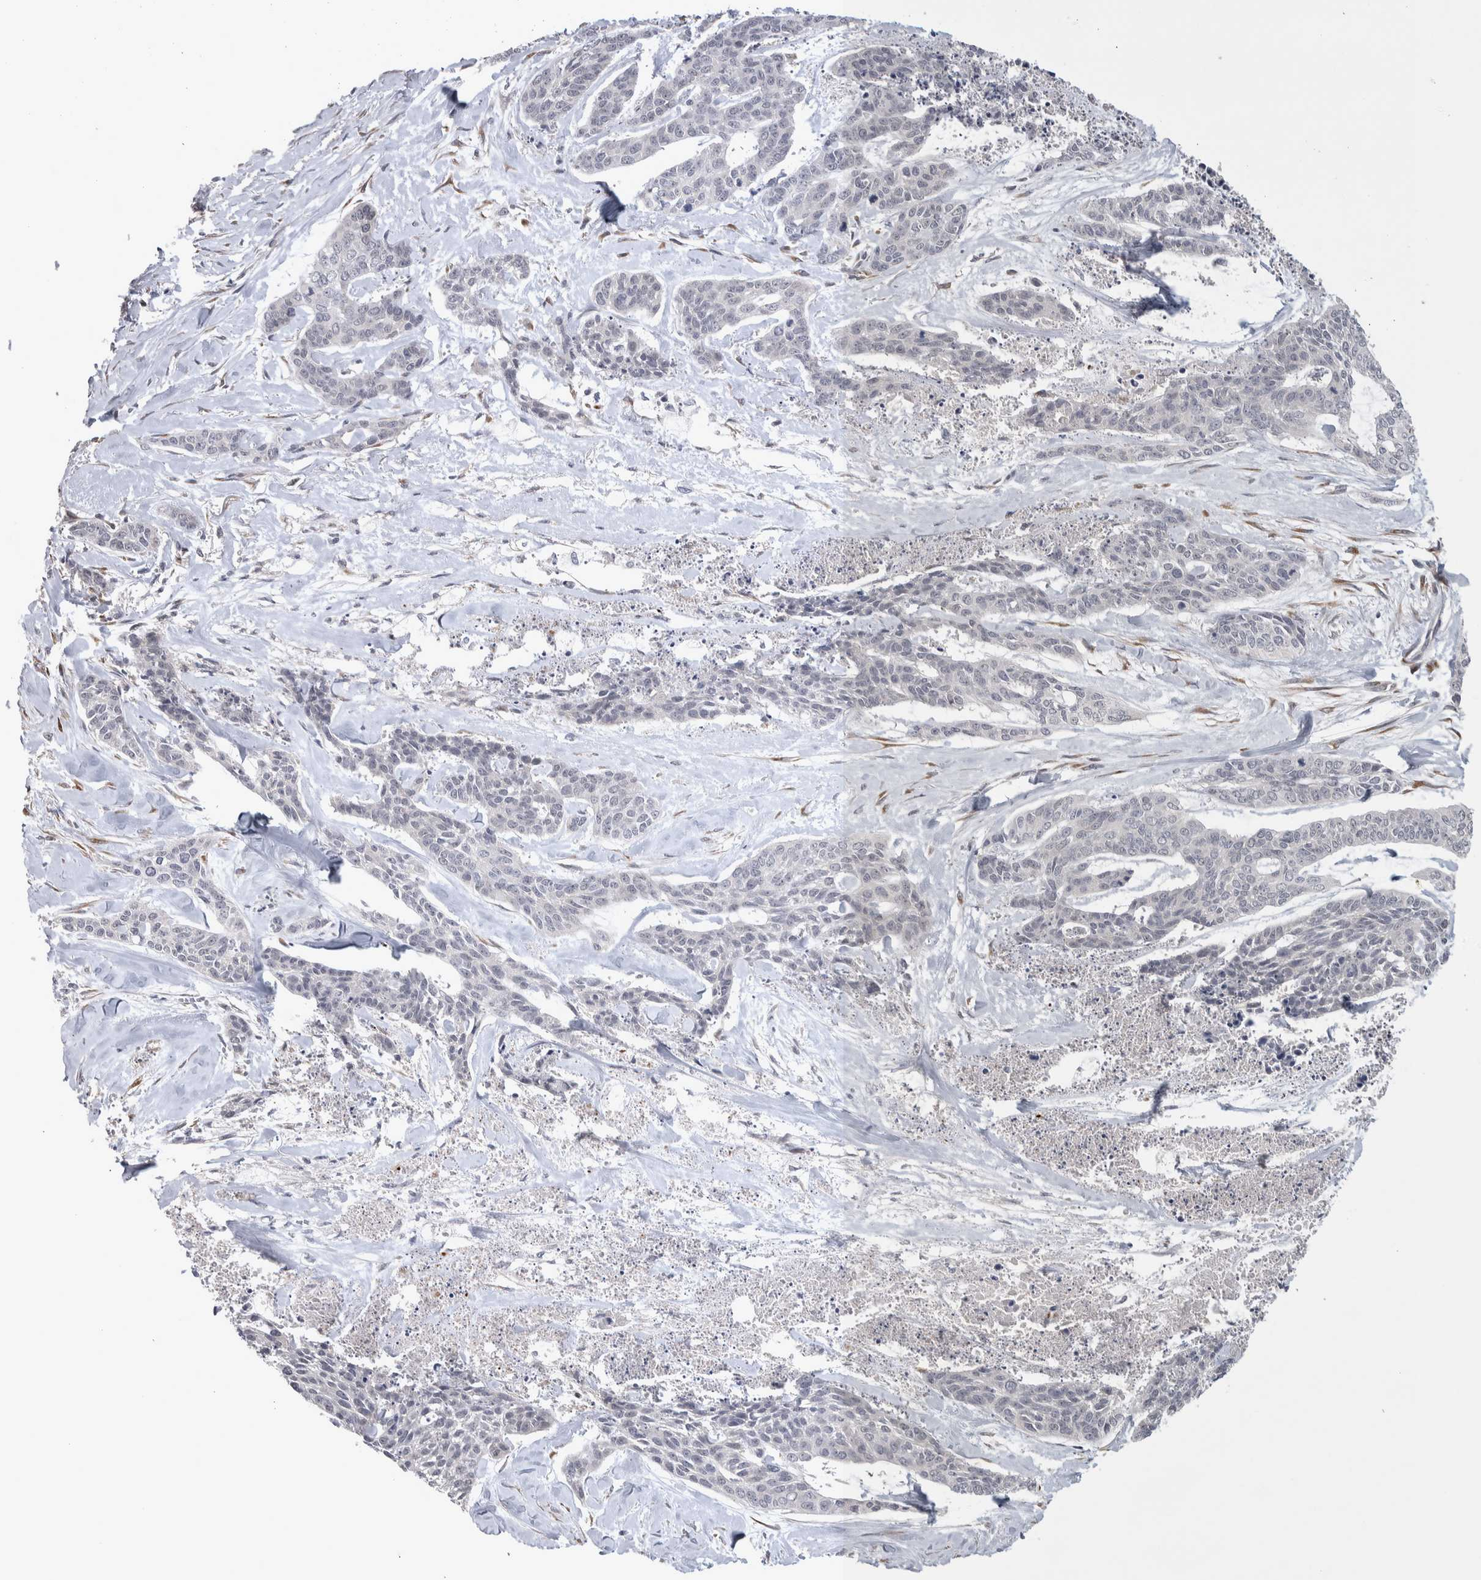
{"staining": {"intensity": "negative", "quantity": "none", "location": "none"}, "tissue": "skin cancer", "cell_type": "Tumor cells", "image_type": "cancer", "snomed": [{"axis": "morphology", "description": "Basal cell carcinoma"}, {"axis": "topography", "description": "Skin"}], "caption": "This is a photomicrograph of immunohistochemistry staining of skin basal cell carcinoma, which shows no staining in tumor cells.", "gene": "CUL2", "patient": {"sex": "female", "age": 64}}